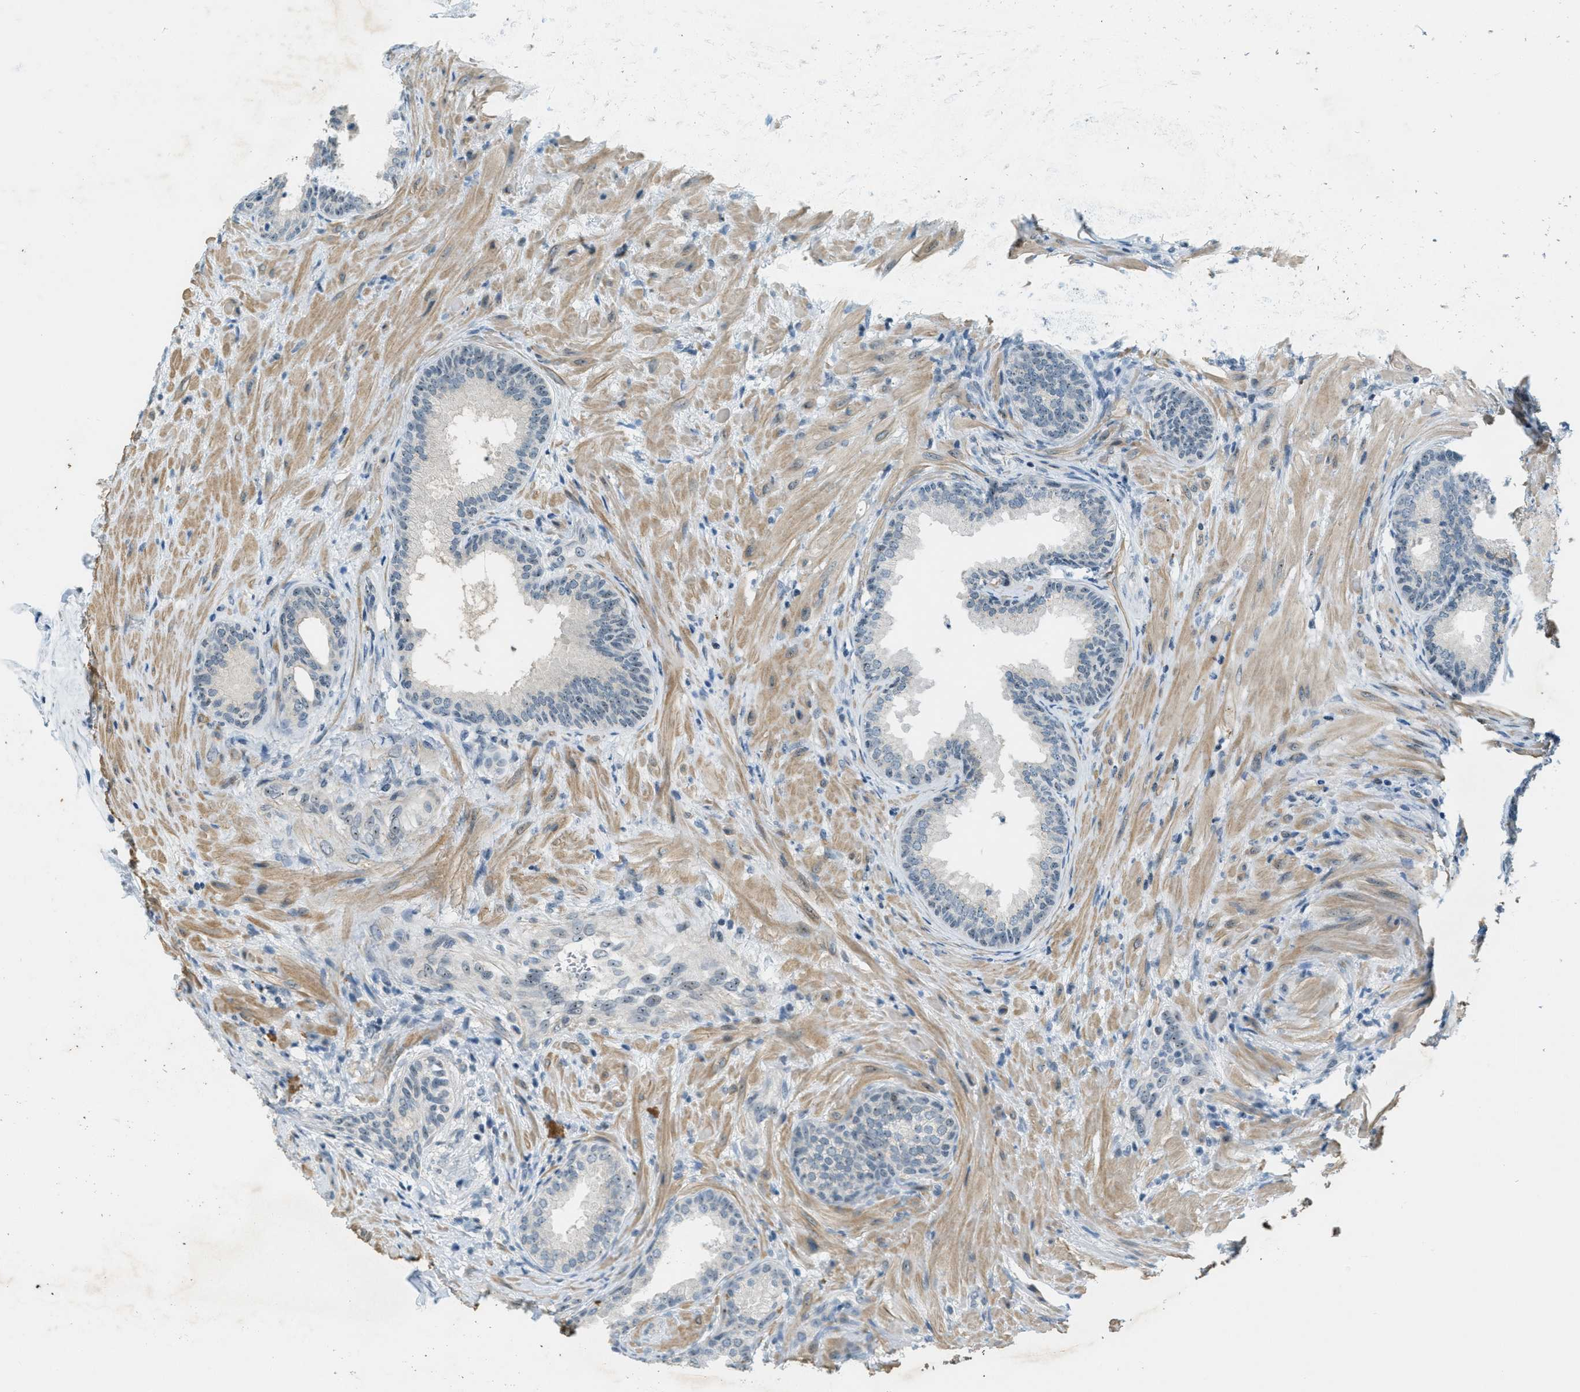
{"staining": {"intensity": "weak", "quantity": "<25%", "location": "nuclear"}, "tissue": "prostate", "cell_type": "Glandular cells", "image_type": "normal", "snomed": [{"axis": "morphology", "description": "Normal tissue, NOS"}, {"axis": "topography", "description": "Prostate"}], "caption": "The immunohistochemistry histopathology image has no significant staining in glandular cells of prostate. The staining is performed using DAB (3,3'-diaminobenzidine) brown chromogen with nuclei counter-stained in using hematoxylin.", "gene": "DDX47", "patient": {"sex": "male", "age": 76}}